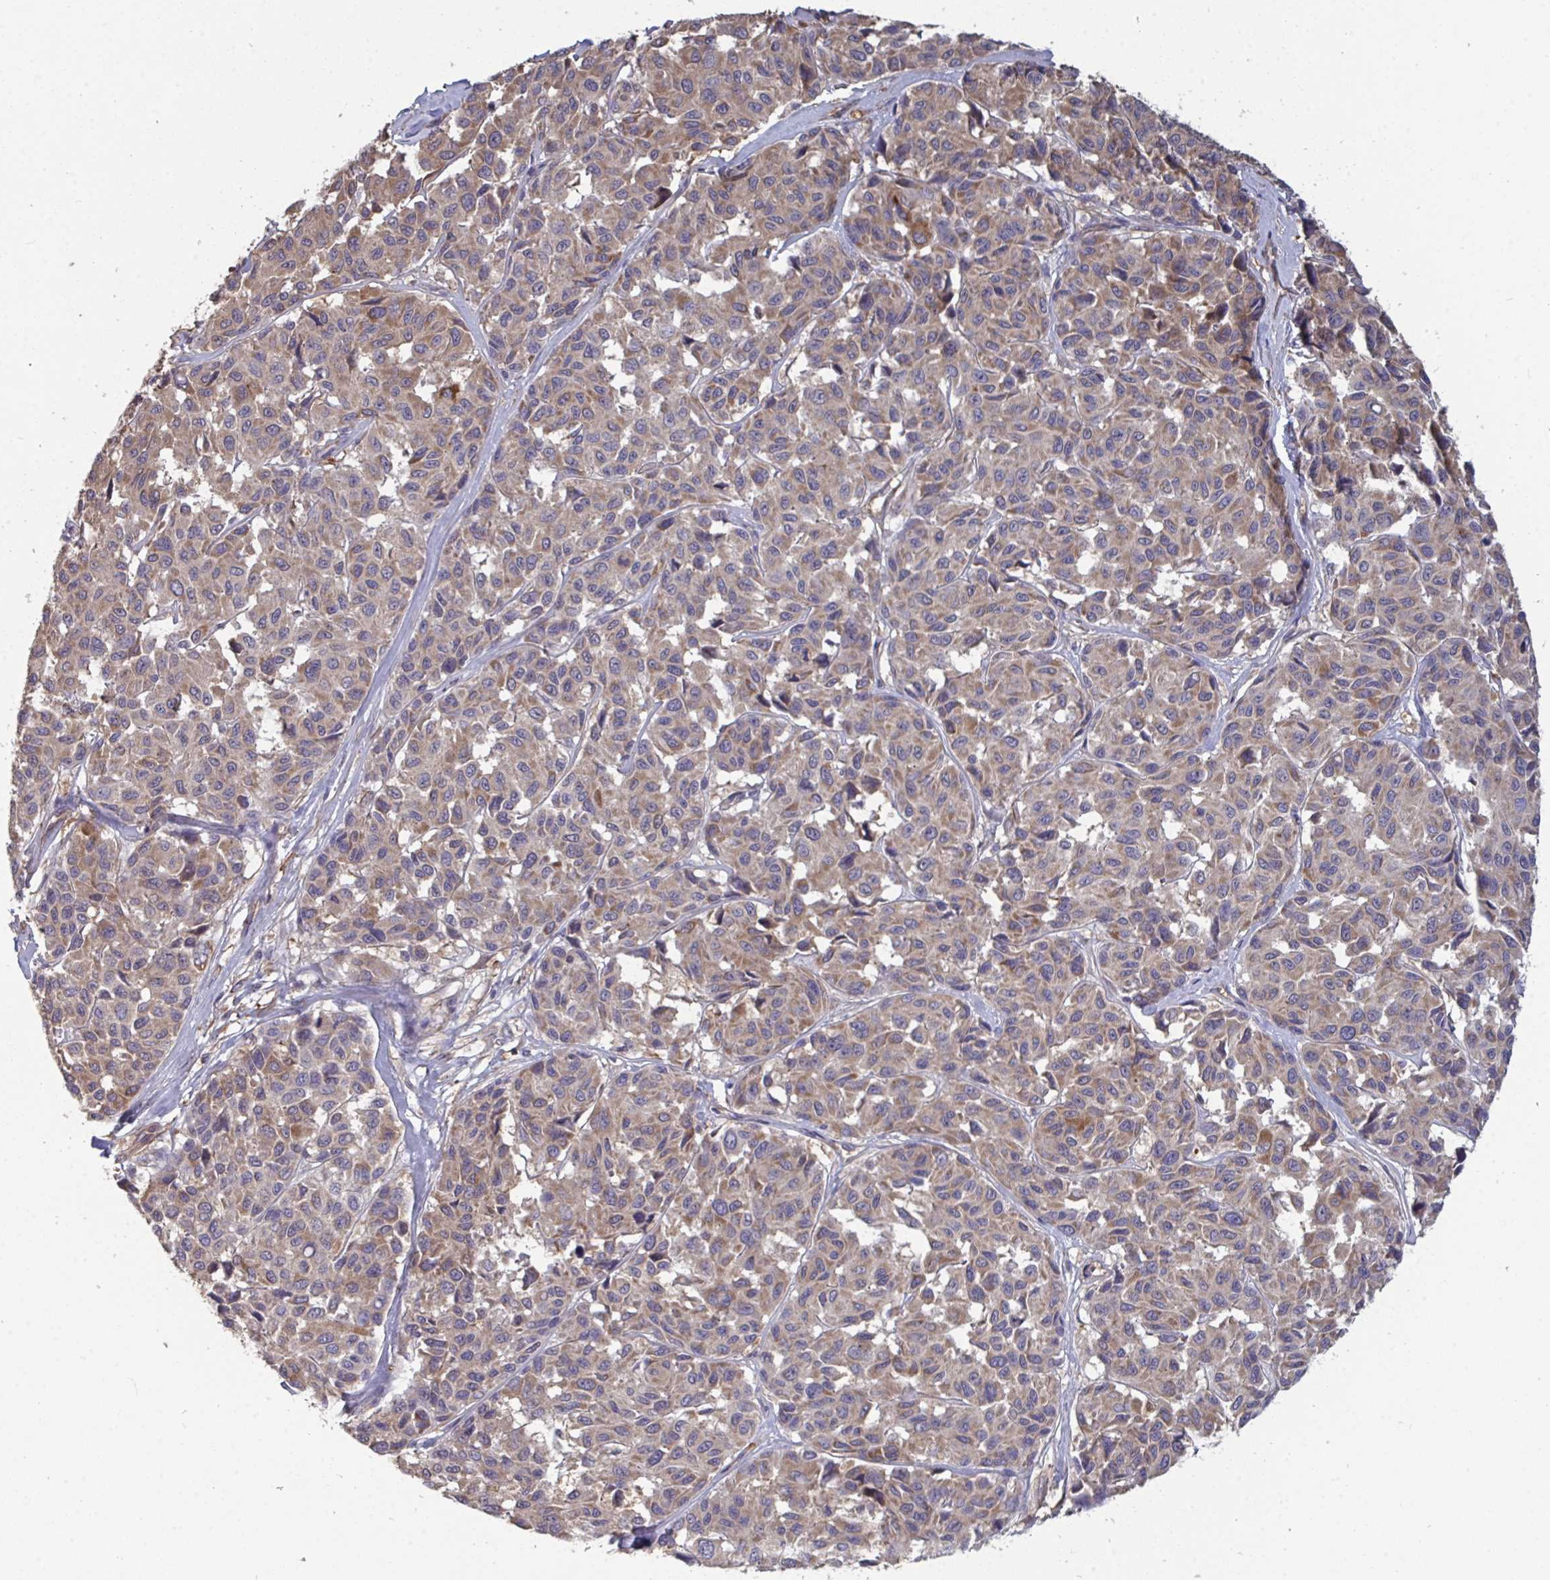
{"staining": {"intensity": "weak", "quantity": "<25%", "location": "cytoplasmic/membranous"}, "tissue": "melanoma", "cell_type": "Tumor cells", "image_type": "cancer", "snomed": [{"axis": "morphology", "description": "Malignant melanoma, NOS"}, {"axis": "topography", "description": "Skin"}], "caption": "Human malignant melanoma stained for a protein using immunohistochemistry demonstrates no staining in tumor cells.", "gene": "ISCU", "patient": {"sex": "female", "age": 66}}